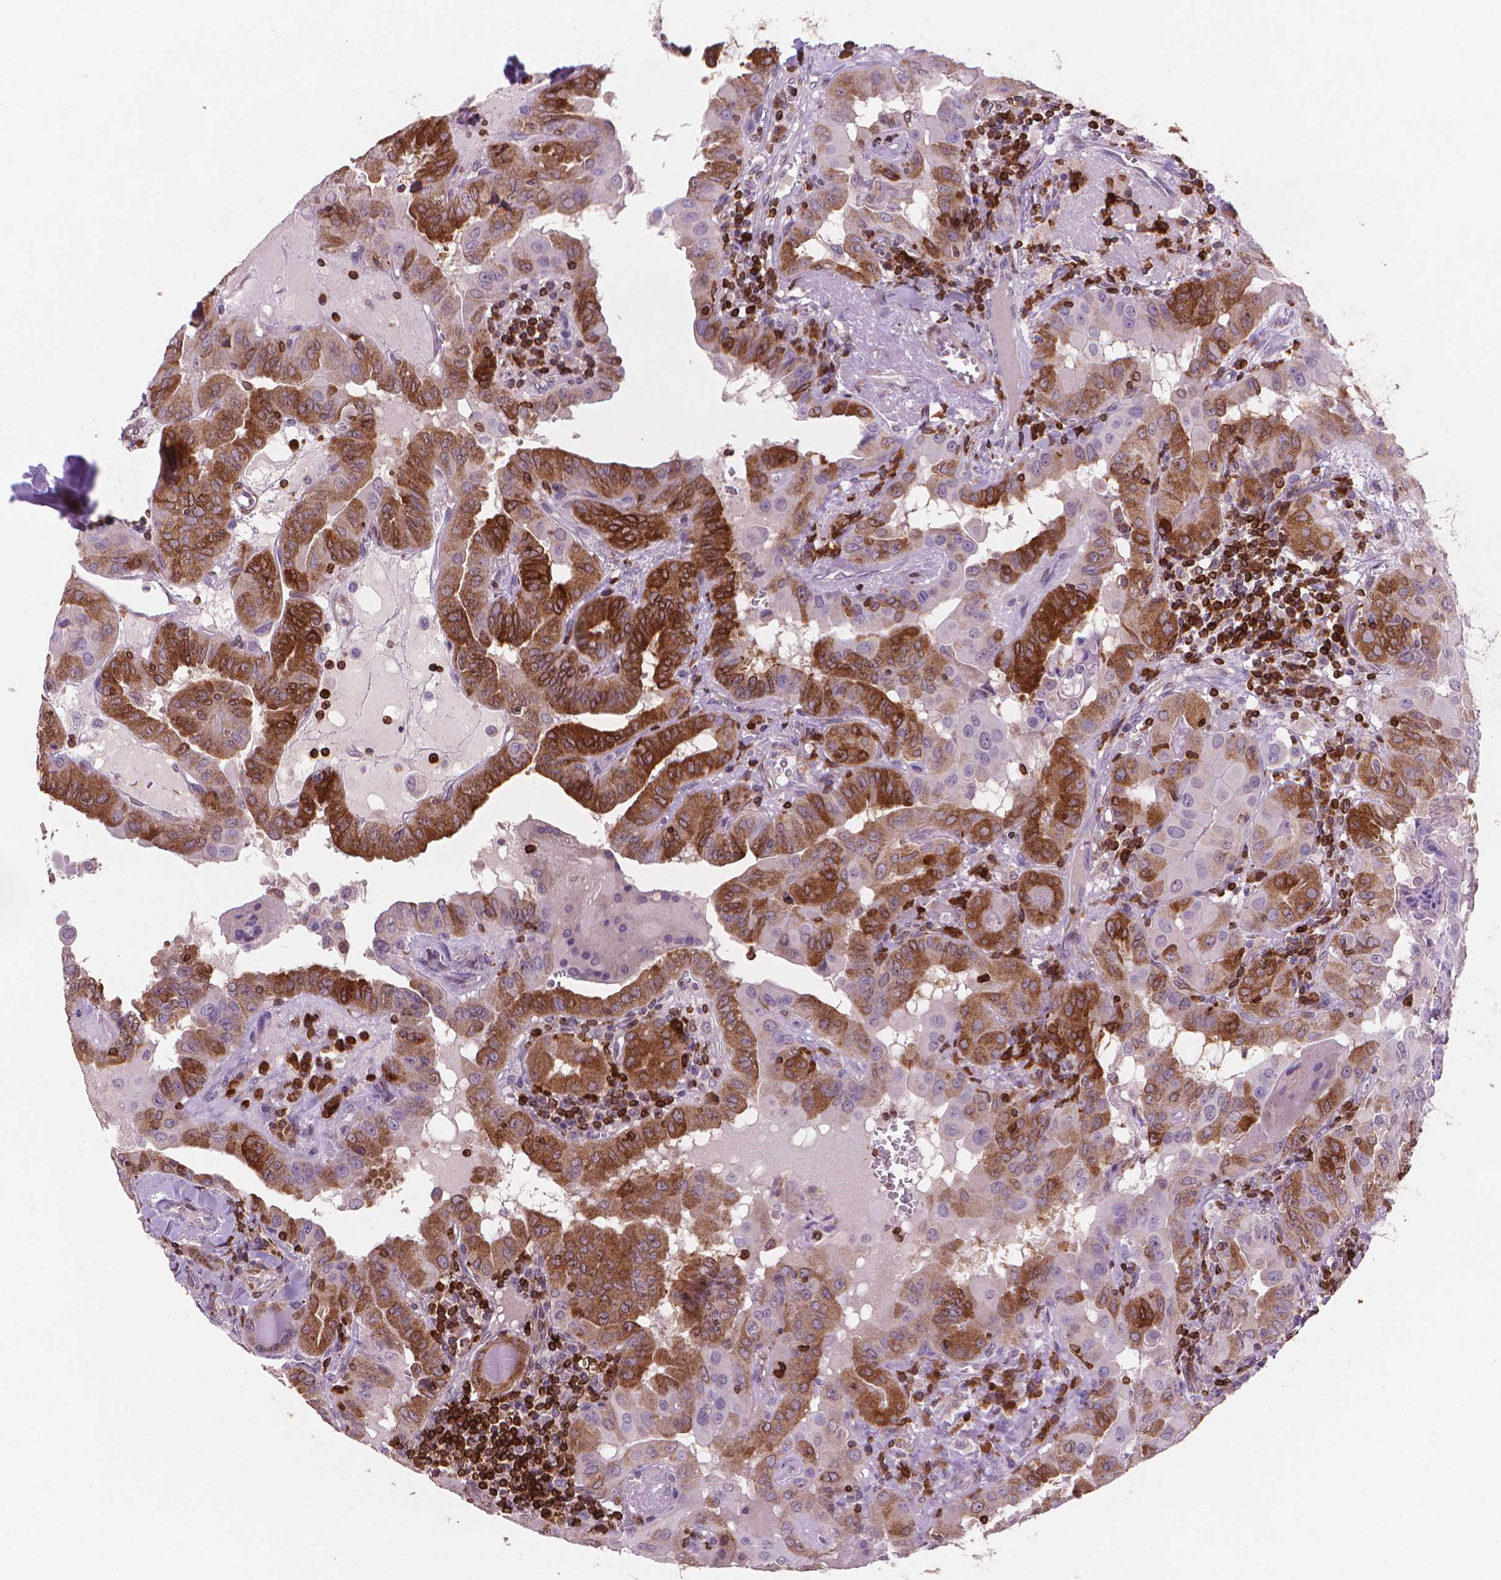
{"staining": {"intensity": "strong", "quantity": "25%-75%", "location": "cytoplasmic/membranous"}, "tissue": "thyroid cancer", "cell_type": "Tumor cells", "image_type": "cancer", "snomed": [{"axis": "morphology", "description": "Papillary adenocarcinoma, NOS"}, {"axis": "topography", "description": "Thyroid gland"}], "caption": "This is an image of IHC staining of thyroid cancer (papillary adenocarcinoma), which shows strong expression in the cytoplasmic/membranous of tumor cells.", "gene": "BCL2", "patient": {"sex": "female", "age": 37}}